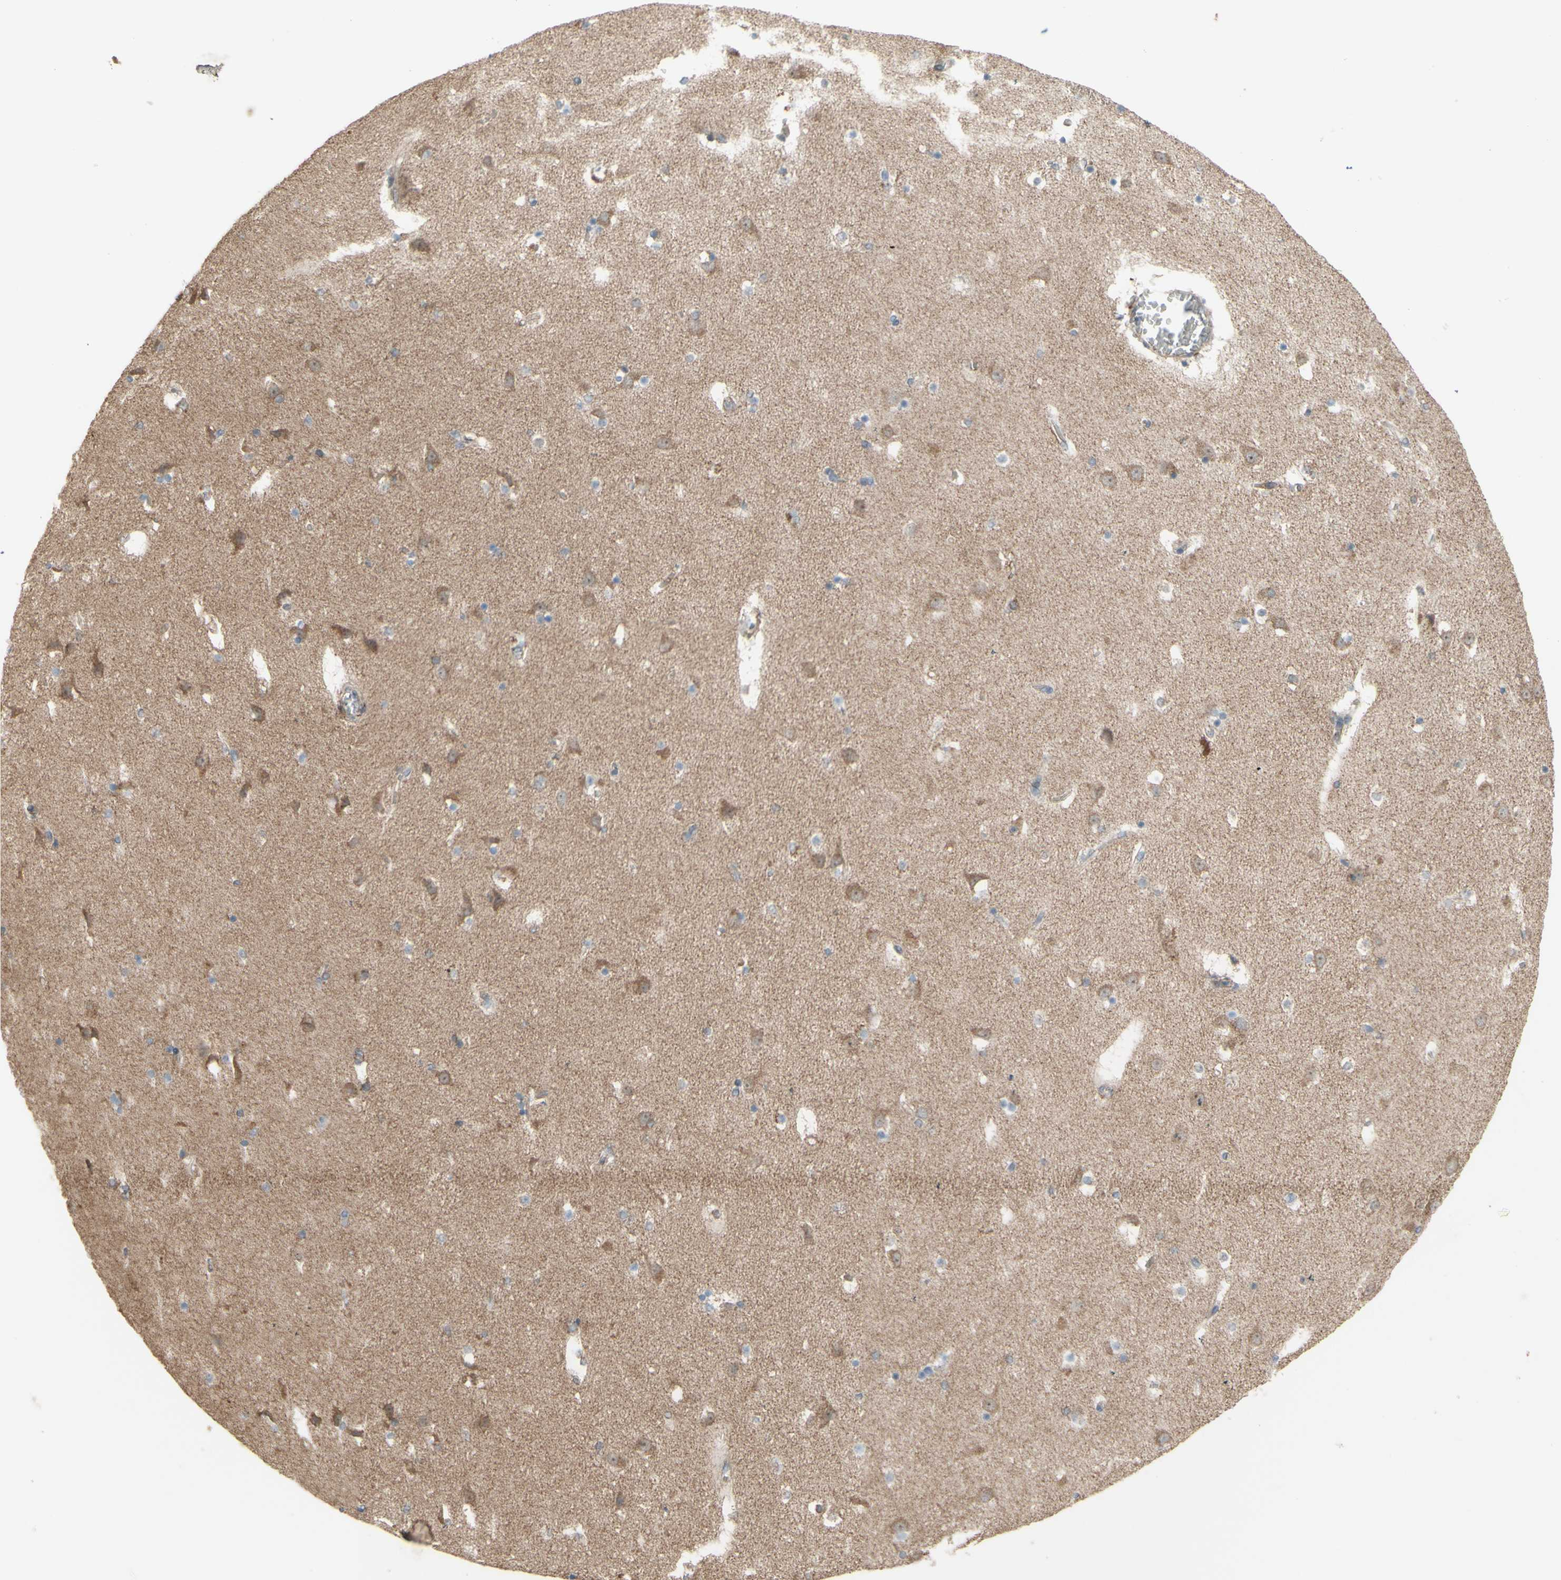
{"staining": {"intensity": "negative", "quantity": "none", "location": "none"}, "tissue": "caudate", "cell_type": "Glial cells", "image_type": "normal", "snomed": [{"axis": "morphology", "description": "Normal tissue, NOS"}, {"axis": "topography", "description": "Lateral ventricle wall"}], "caption": "Photomicrograph shows no protein expression in glial cells of normal caudate.", "gene": "GRAMD1B", "patient": {"sex": "male", "age": 45}}